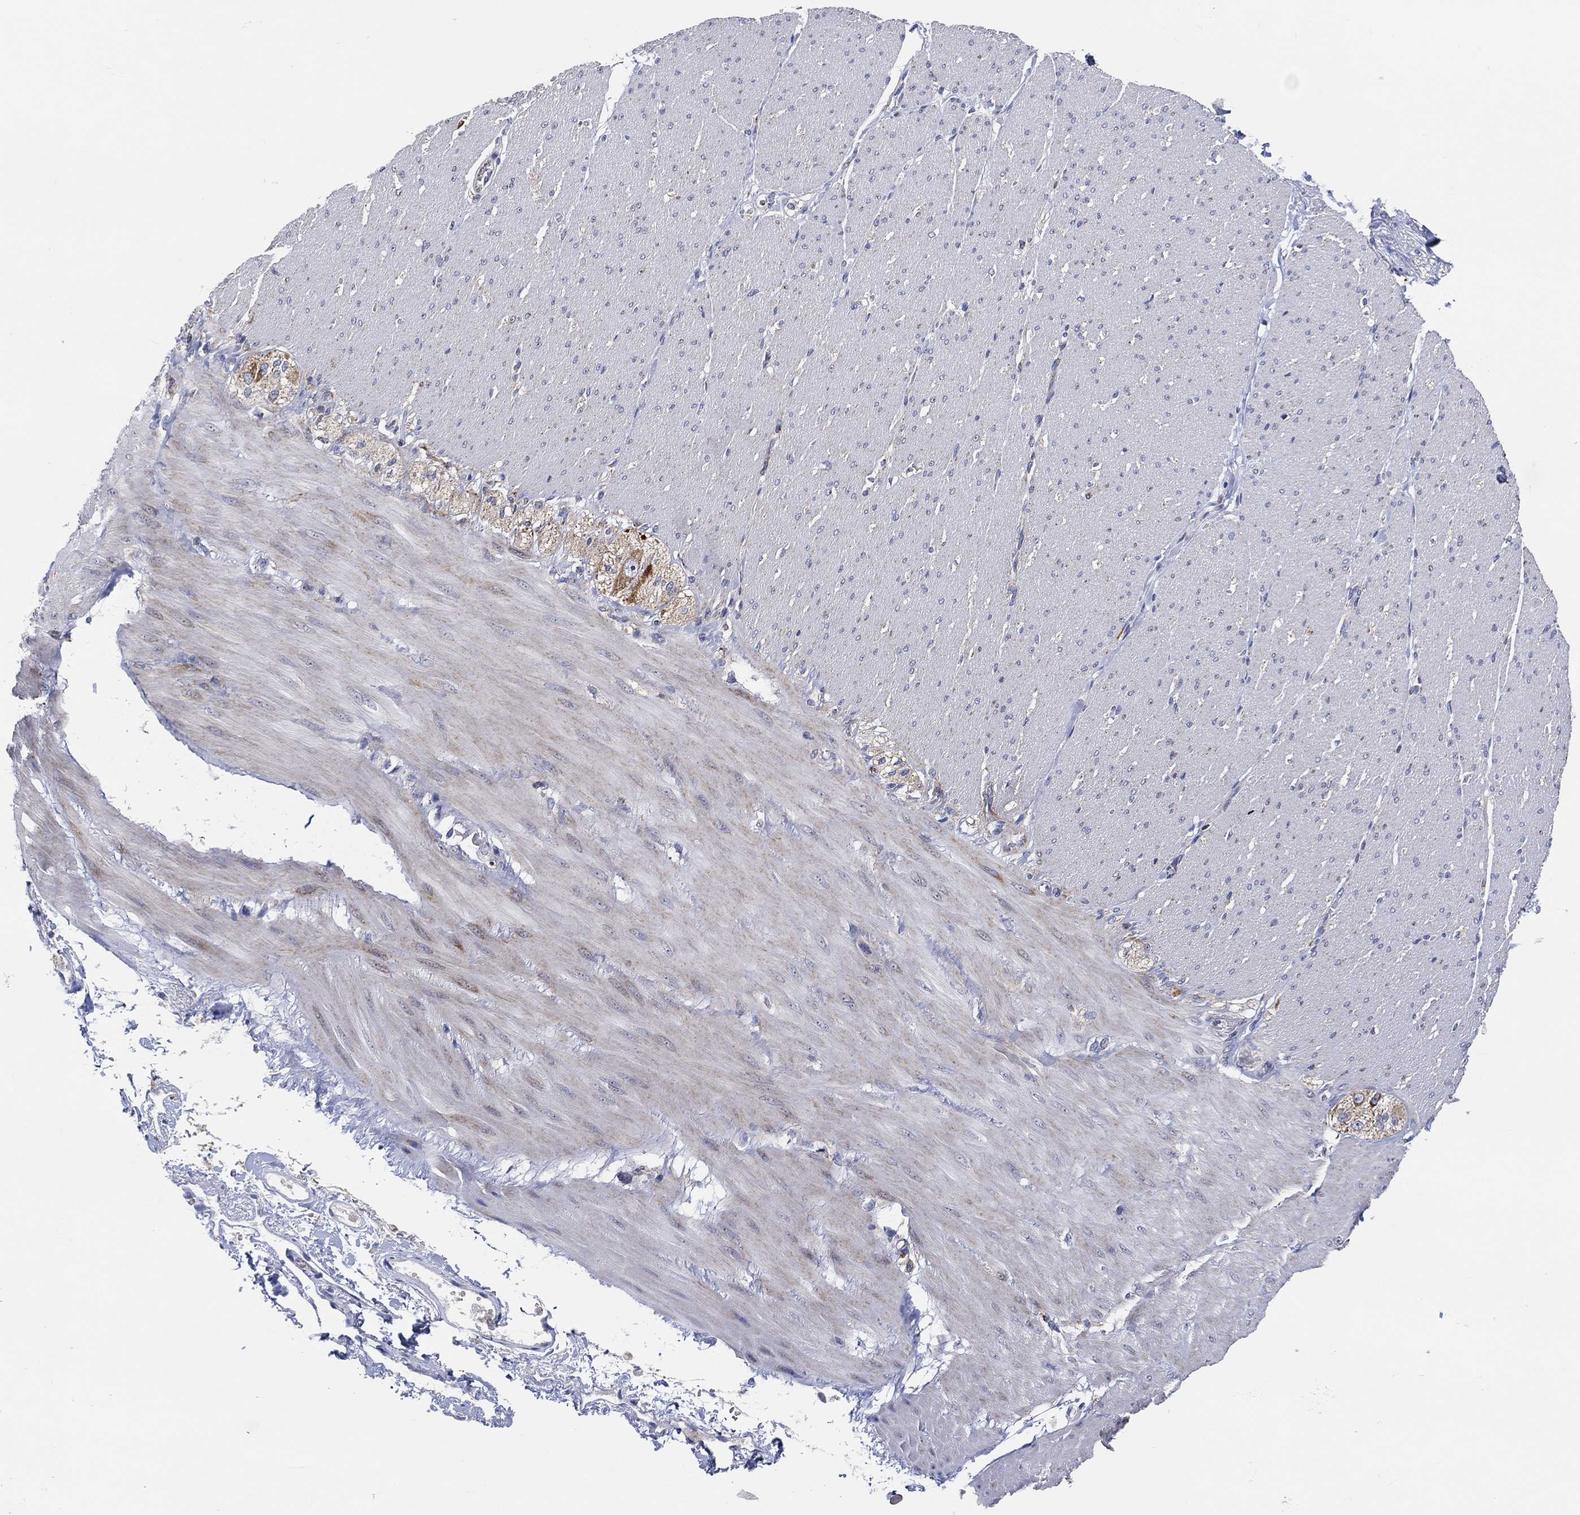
{"staining": {"intensity": "negative", "quantity": "none", "location": "none"}, "tissue": "adipose tissue", "cell_type": "Adipocytes", "image_type": "normal", "snomed": [{"axis": "morphology", "description": "Normal tissue, NOS"}, {"axis": "topography", "description": "Smooth muscle"}, {"axis": "topography", "description": "Duodenum"}, {"axis": "topography", "description": "Peripheral nerve tissue"}], "caption": "This is a photomicrograph of immunohistochemistry (IHC) staining of unremarkable adipose tissue, which shows no positivity in adipocytes. The staining was performed using DAB to visualize the protein expression in brown, while the nuclei were stained in blue with hematoxylin (Magnification: 20x).", "gene": "GCAT", "patient": {"sex": "female", "age": 61}}